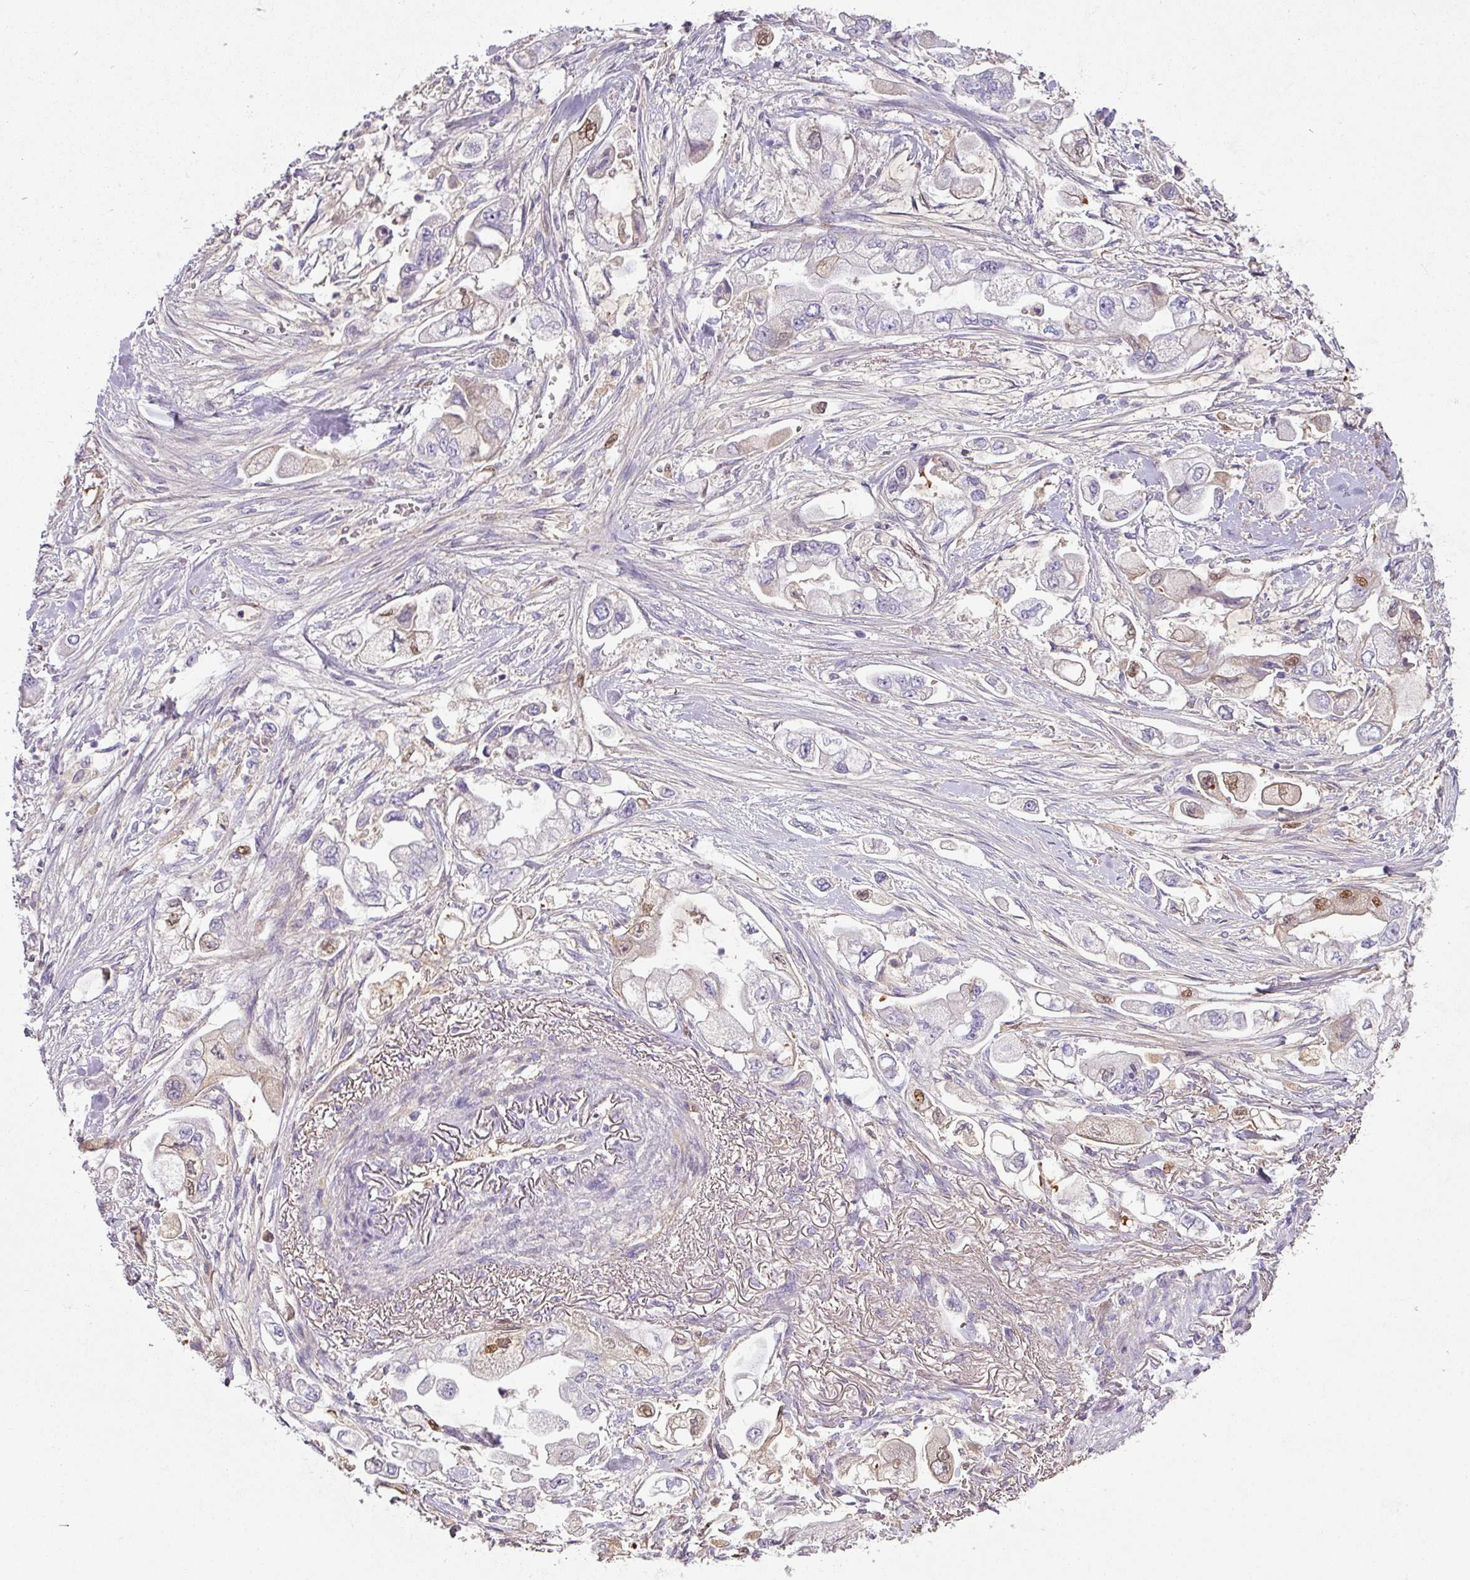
{"staining": {"intensity": "moderate", "quantity": "<25%", "location": "nuclear"}, "tissue": "stomach cancer", "cell_type": "Tumor cells", "image_type": "cancer", "snomed": [{"axis": "morphology", "description": "Adenocarcinoma, NOS"}, {"axis": "topography", "description": "Stomach"}], "caption": "Immunohistochemistry of stomach cancer exhibits low levels of moderate nuclear staining in about <25% of tumor cells.", "gene": "CCZ1", "patient": {"sex": "male", "age": 62}}